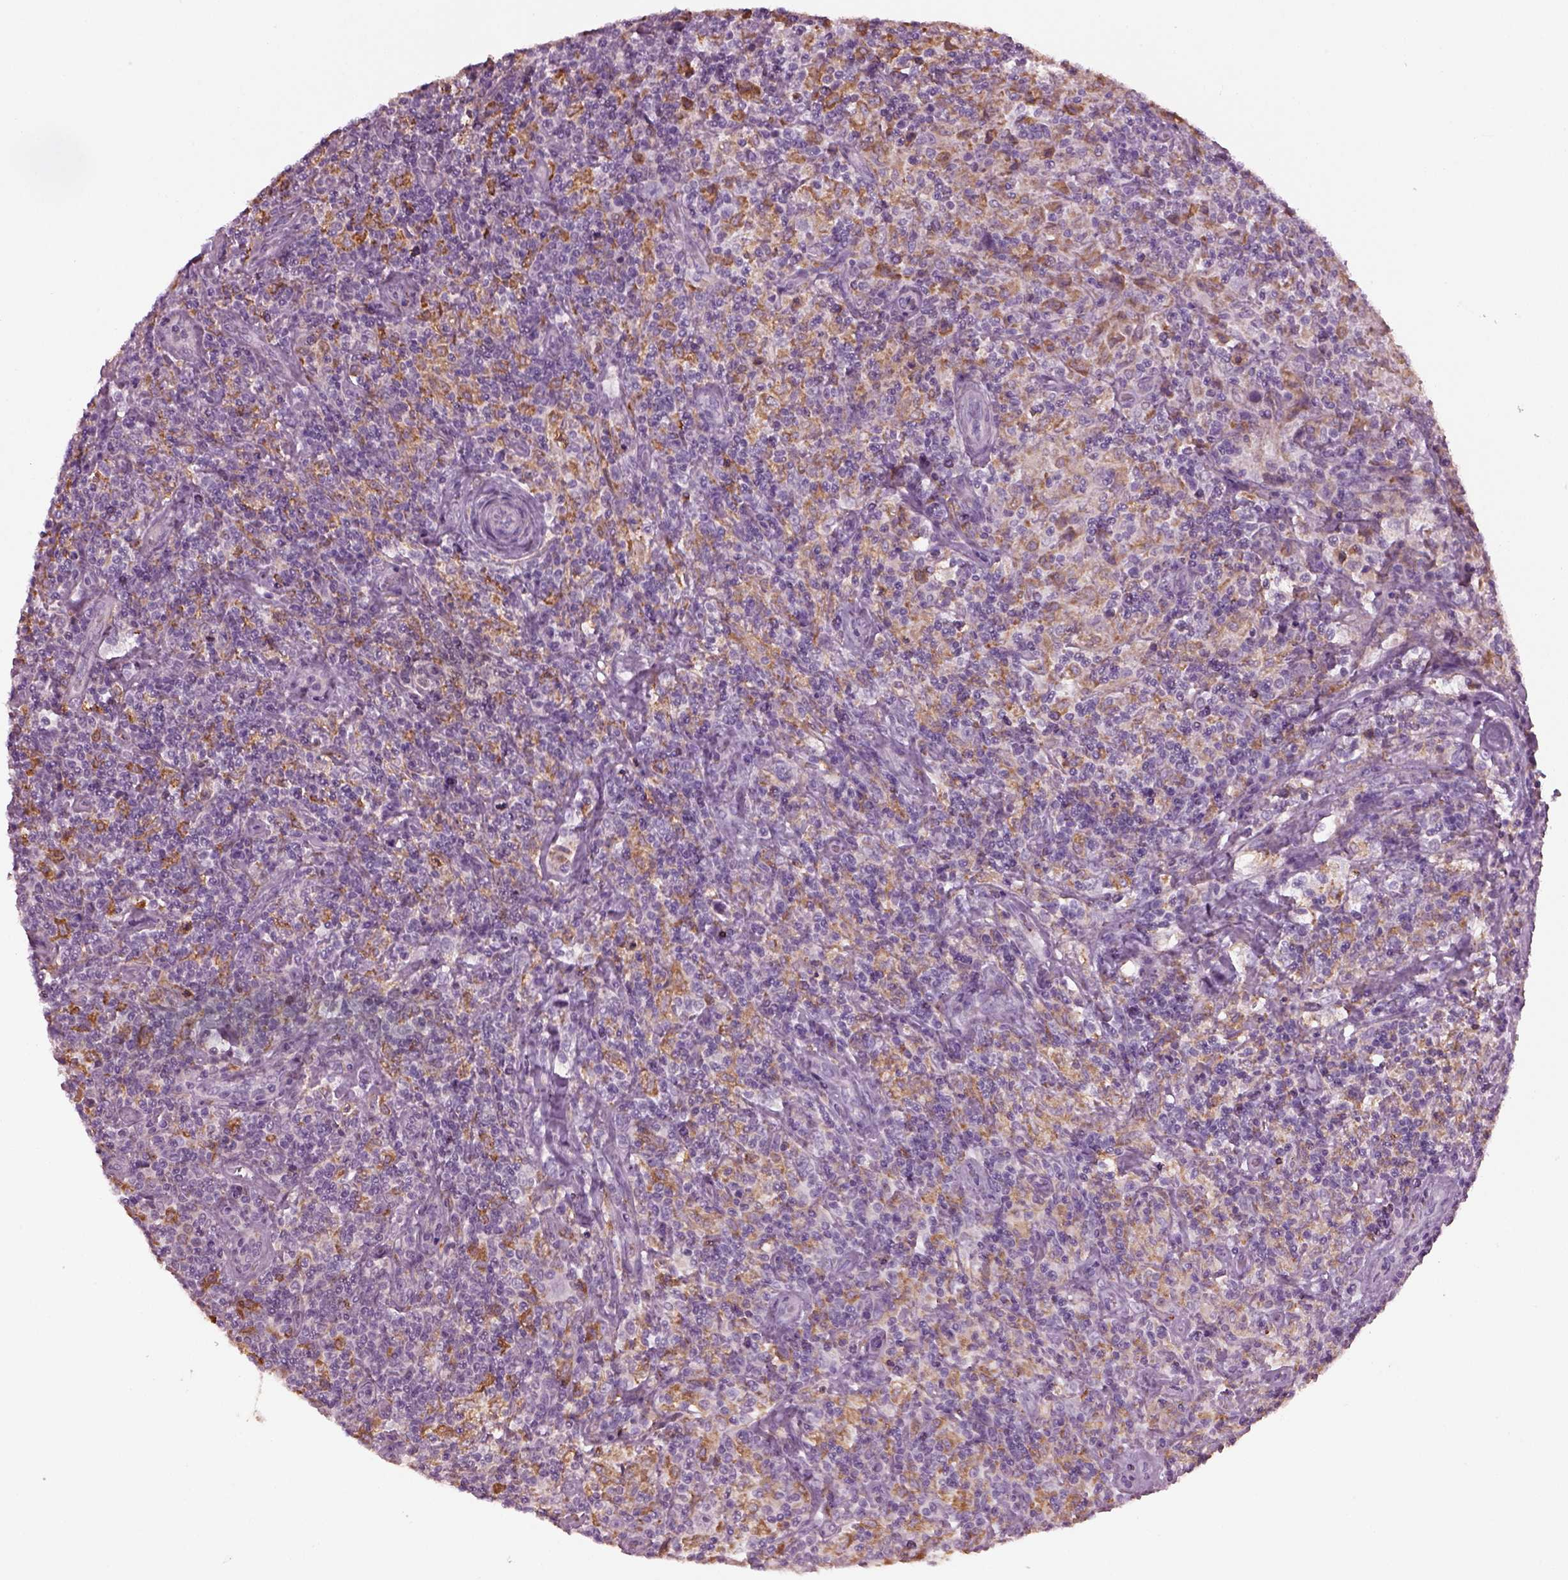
{"staining": {"intensity": "moderate", "quantity": ">75%", "location": "cytoplasmic/membranous"}, "tissue": "lymphoma", "cell_type": "Tumor cells", "image_type": "cancer", "snomed": [{"axis": "morphology", "description": "Hodgkin's disease, NOS"}, {"axis": "topography", "description": "Lymph node"}], "caption": "Immunohistochemical staining of Hodgkin's disease displays moderate cytoplasmic/membranous protein expression in about >75% of tumor cells.", "gene": "TMEM231", "patient": {"sex": "male", "age": 70}}